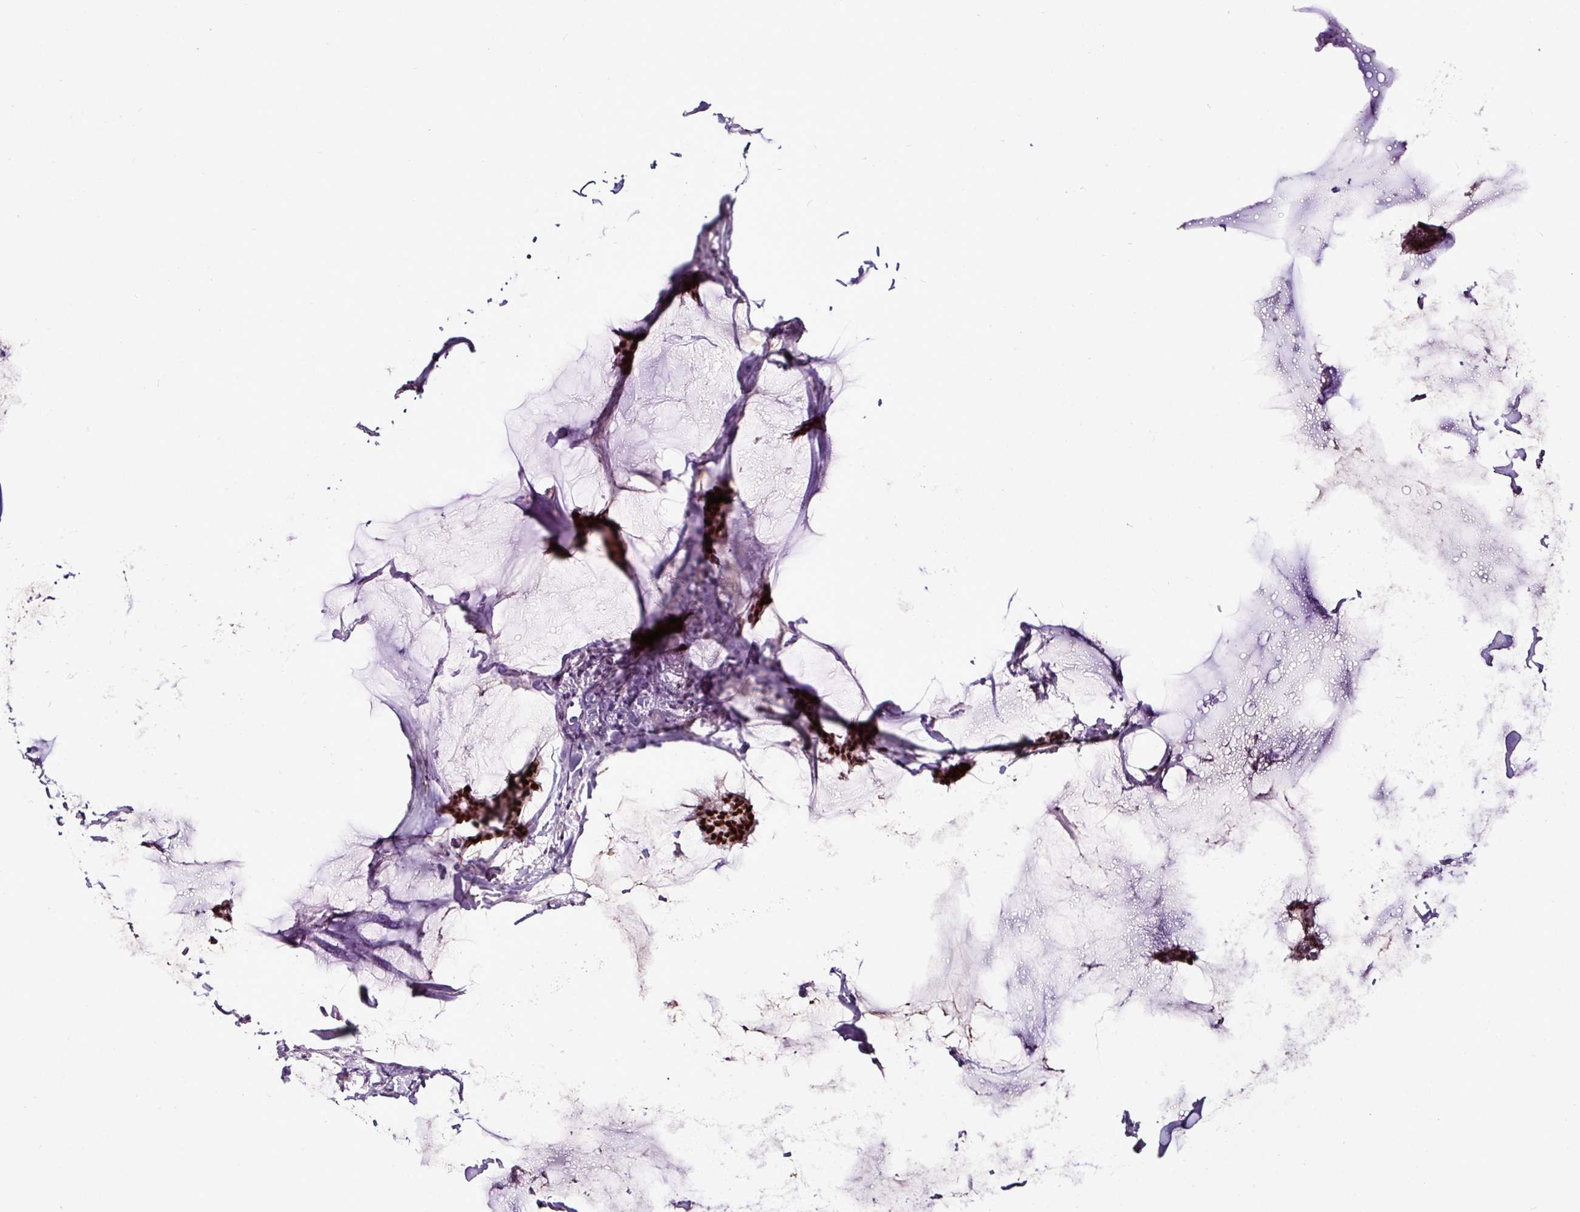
{"staining": {"intensity": "strong", "quantity": ">75%", "location": "nuclear"}, "tissue": "breast cancer", "cell_type": "Tumor cells", "image_type": "cancer", "snomed": [{"axis": "morphology", "description": "Duct carcinoma"}, {"axis": "topography", "description": "Breast"}], "caption": "IHC staining of invasive ductal carcinoma (breast), which demonstrates high levels of strong nuclear staining in about >75% of tumor cells indicating strong nuclear protein positivity. The staining was performed using DAB (brown) for protein detection and nuclei were counterstained in hematoxylin (blue).", "gene": "ESR1", "patient": {"sex": "female", "age": 93}}